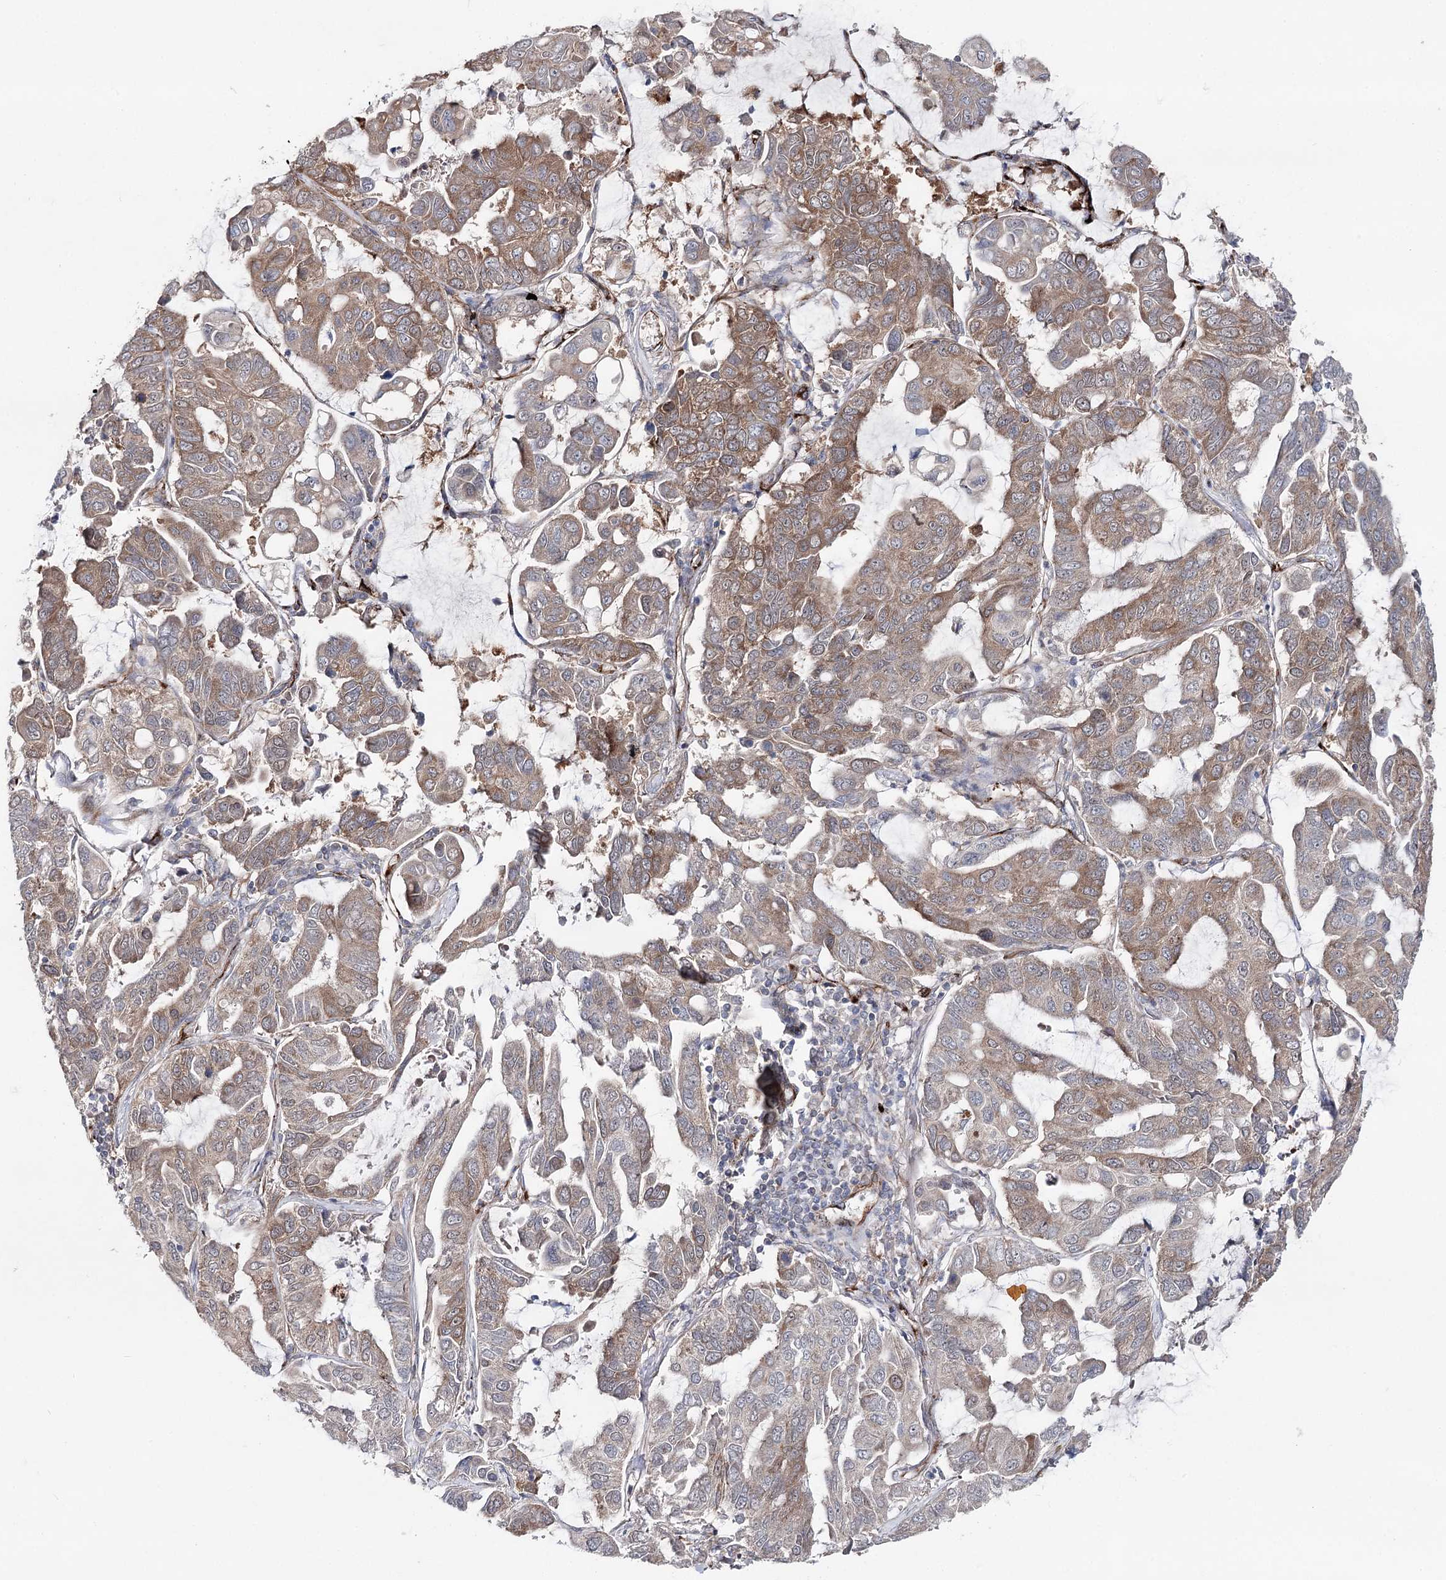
{"staining": {"intensity": "moderate", "quantity": "25%-75%", "location": "cytoplasmic/membranous"}, "tissue": "lung cancer", "cell_type": "Tumor cells", "image_type": "cancer", "snomed": [{"axis": "morphology", "description": "Adenocarcinoma, NOS"}, {"axis": "topography", "description": "Lung"}], "caption": "Adenocarcinoma (lung) stained with IHC demonstrates moderate cytoplasmic/membranous staining in about 25%-75% of tumor cells. Nuclei are stained in blue.", "gene": "MIB1", "patient": {"sex": "male", "age": 64}}